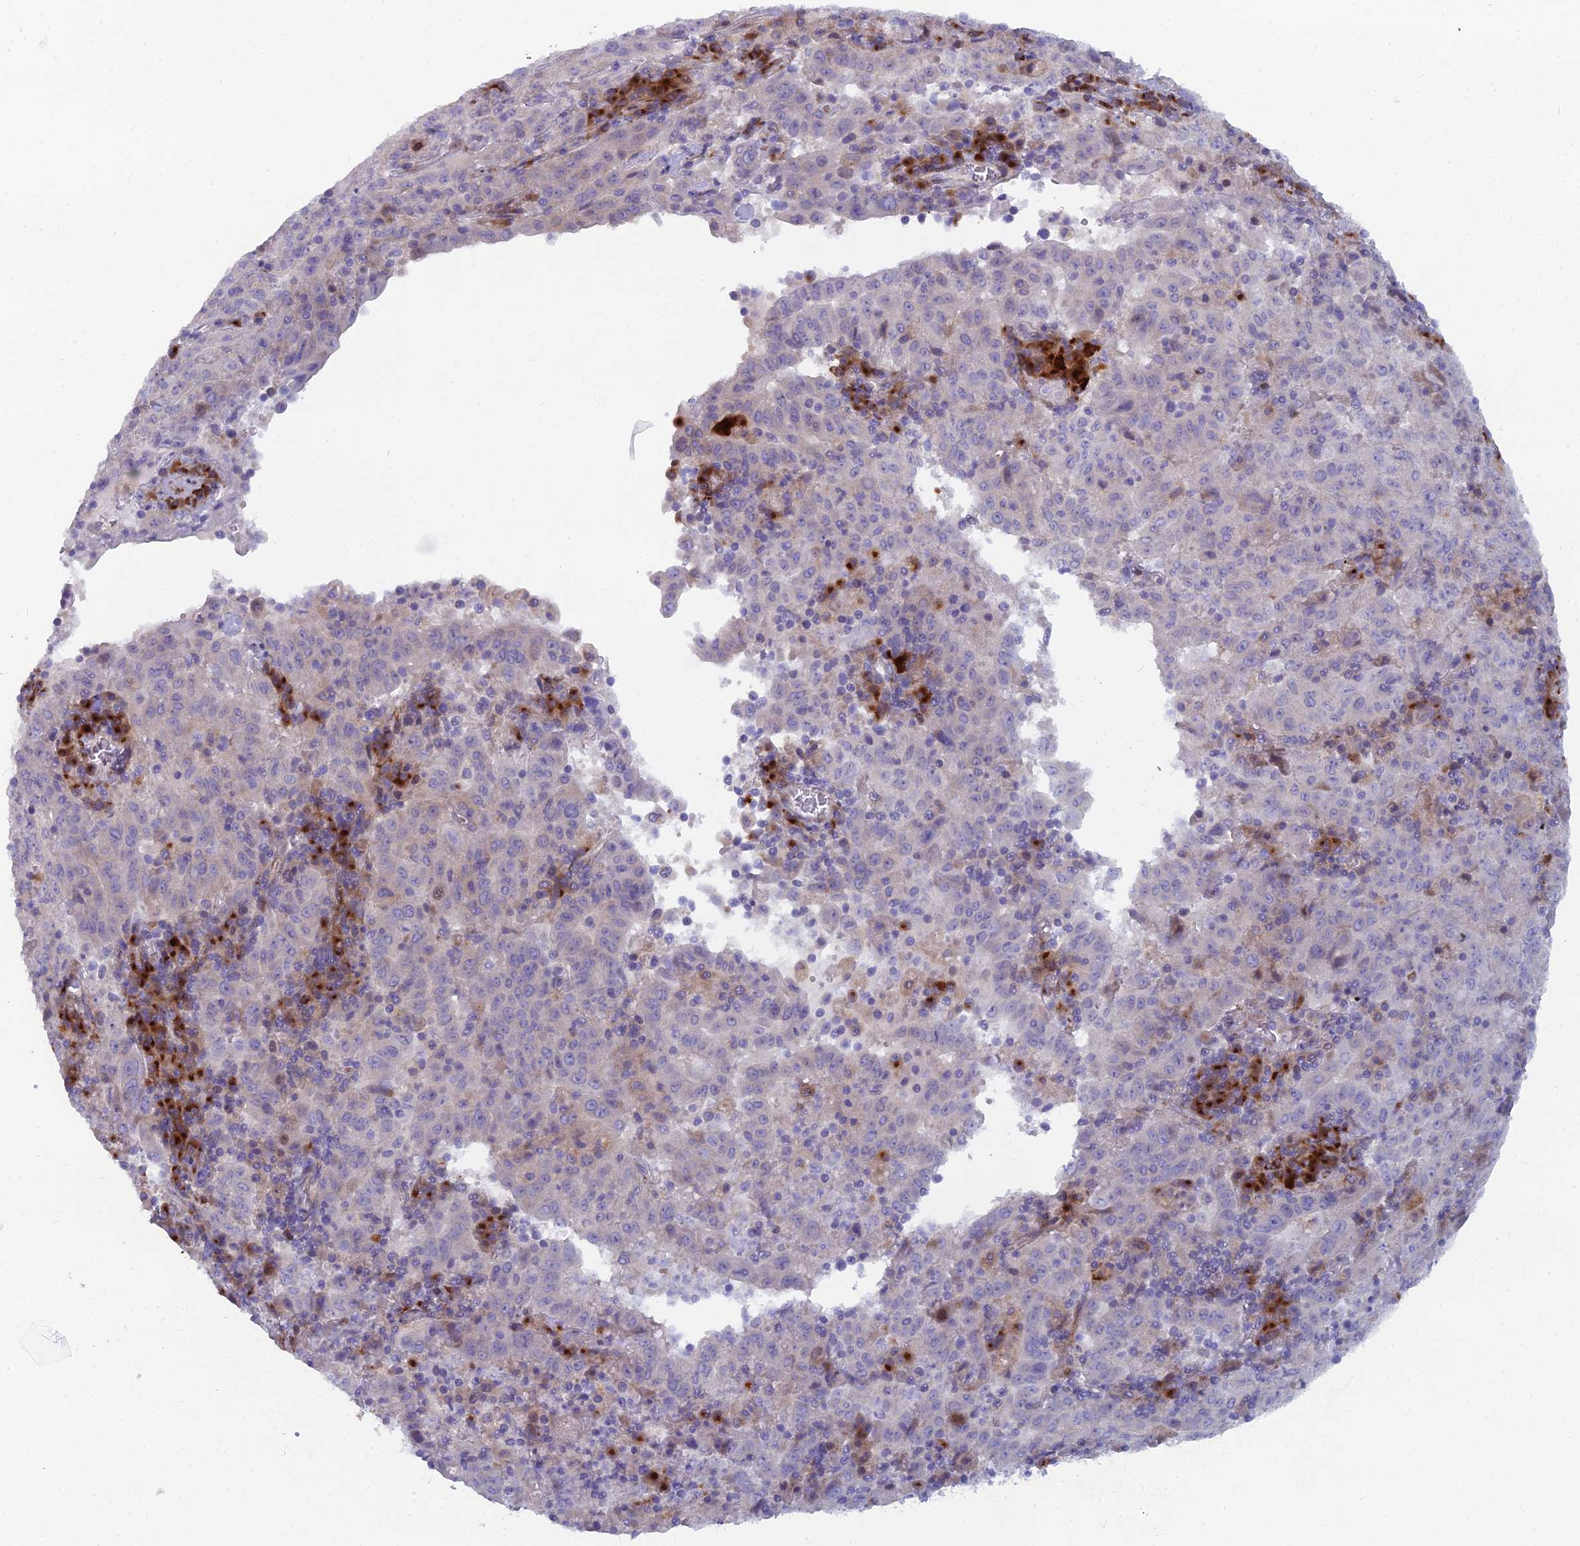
{"staining": {"intensity": "weak", "quantity": "<25%", "location": "cytoplasmic/membranous"}, "tissue": "pancreatic cancer", "cell_type": "Tumor cells", "image_type": "cancer", "snomed": [{"axis": "morphology", "description": "Adenocarcinoma, NOS"}, {"axis": "topography", "description": "Pancreas"}], "caption": "High magnification brightfield microscopy of adenocarcinoma (pancreatic) stained with DAB (brown) and counterstained with hematoxylin (blue): tumor cells show no significant staining. (DAB immunohistochemistry visualized using brightfield microscopy, high magnification).", "gene": "B9D2", "patient": {"sex": "male", "age": 63}}